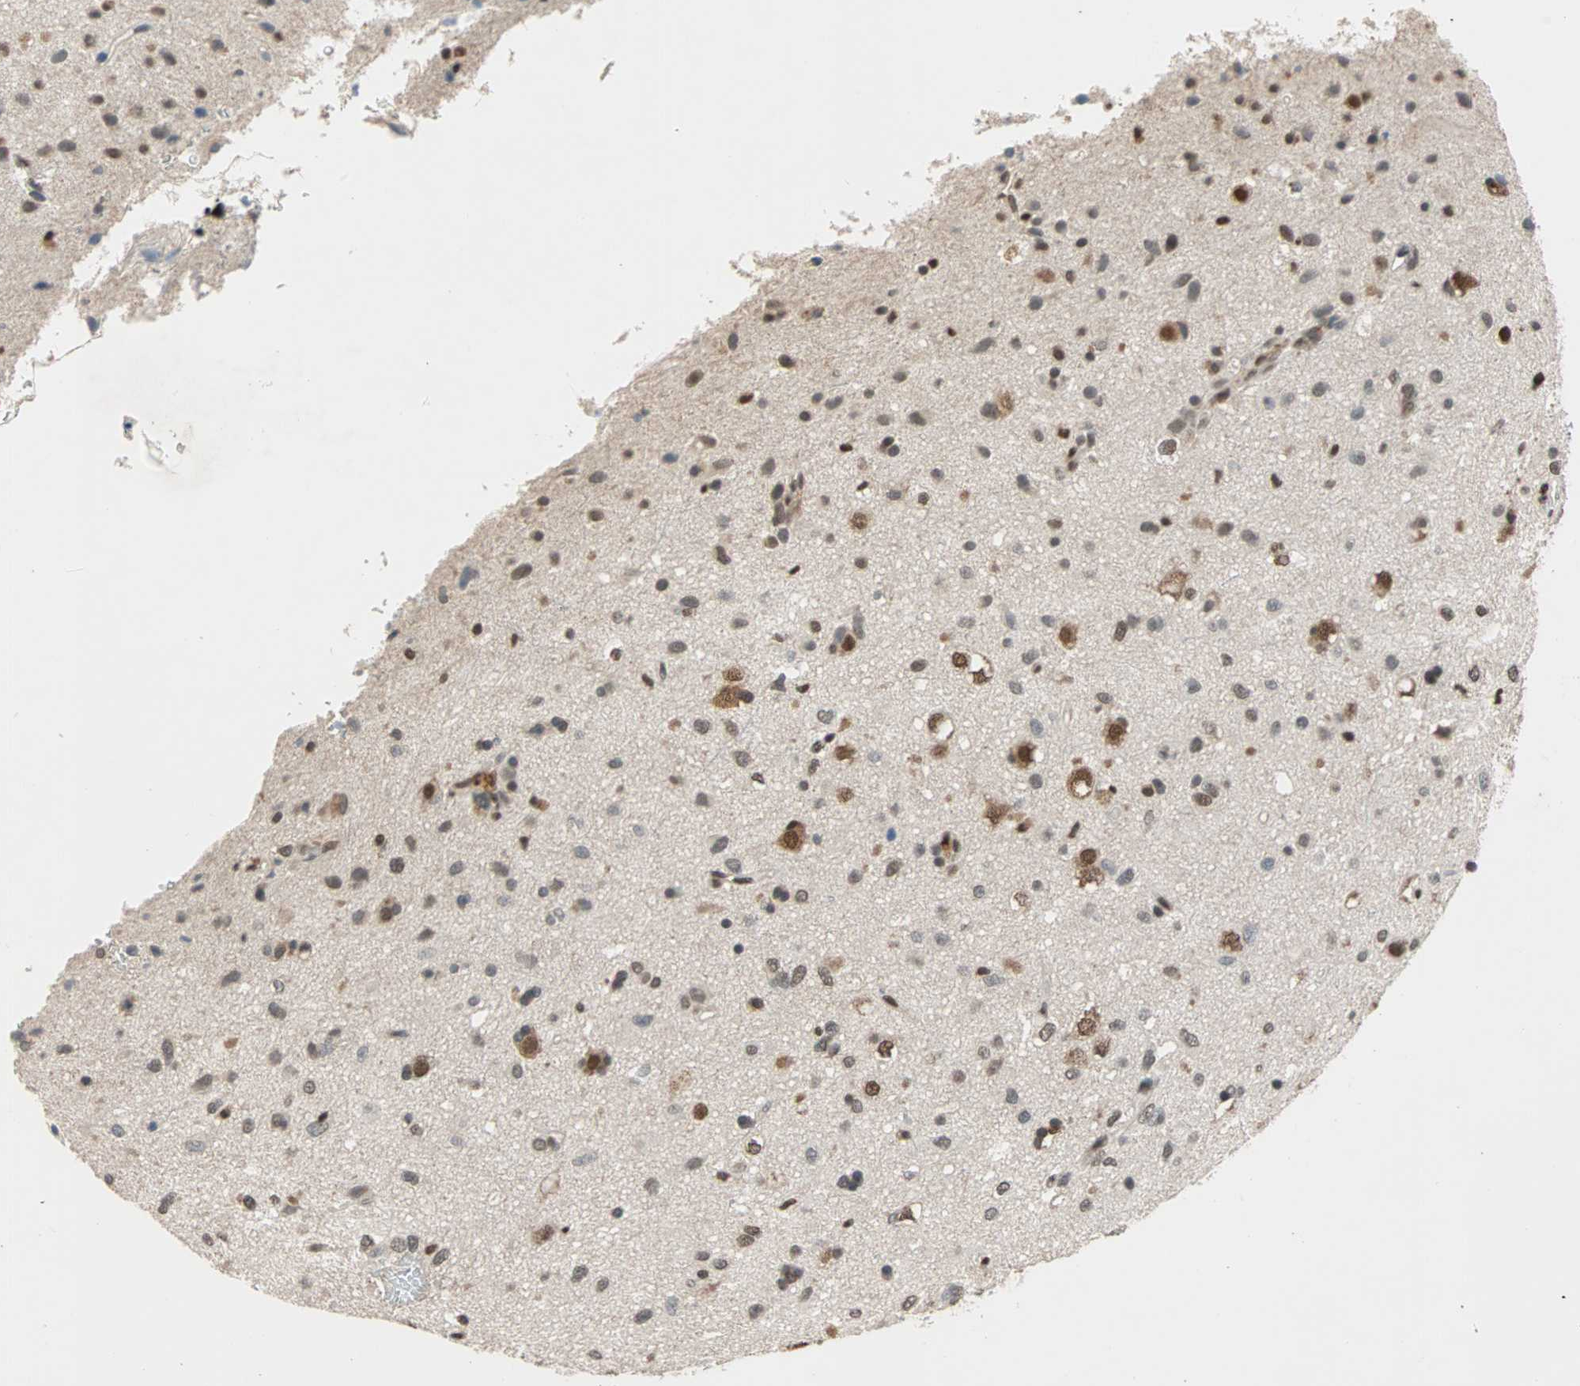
{"staining": {"intensity": "moderate", "quantity": "25%-75%", "location": "nuclear"}, "tissue": "glioma", "cell_type": "Tumor cells", "image_type": "cancer", "snomed": [{"axis": "morphology", "description": "Glioma, malignant, Low grade"}, {"axis": "topography", "description": "Brain"}], "caption": "Protein expression analysis of glioma demonstrates moderate nuclear staining in approximately 25%-75% of tumor cells. The staining is performed using DAB brown chromogen to label protein expression. The nuclei are counter-stained blue using hematoxylin.", "gene": "DAZAP1", "patient": {"sex": "male", "age": 77}}